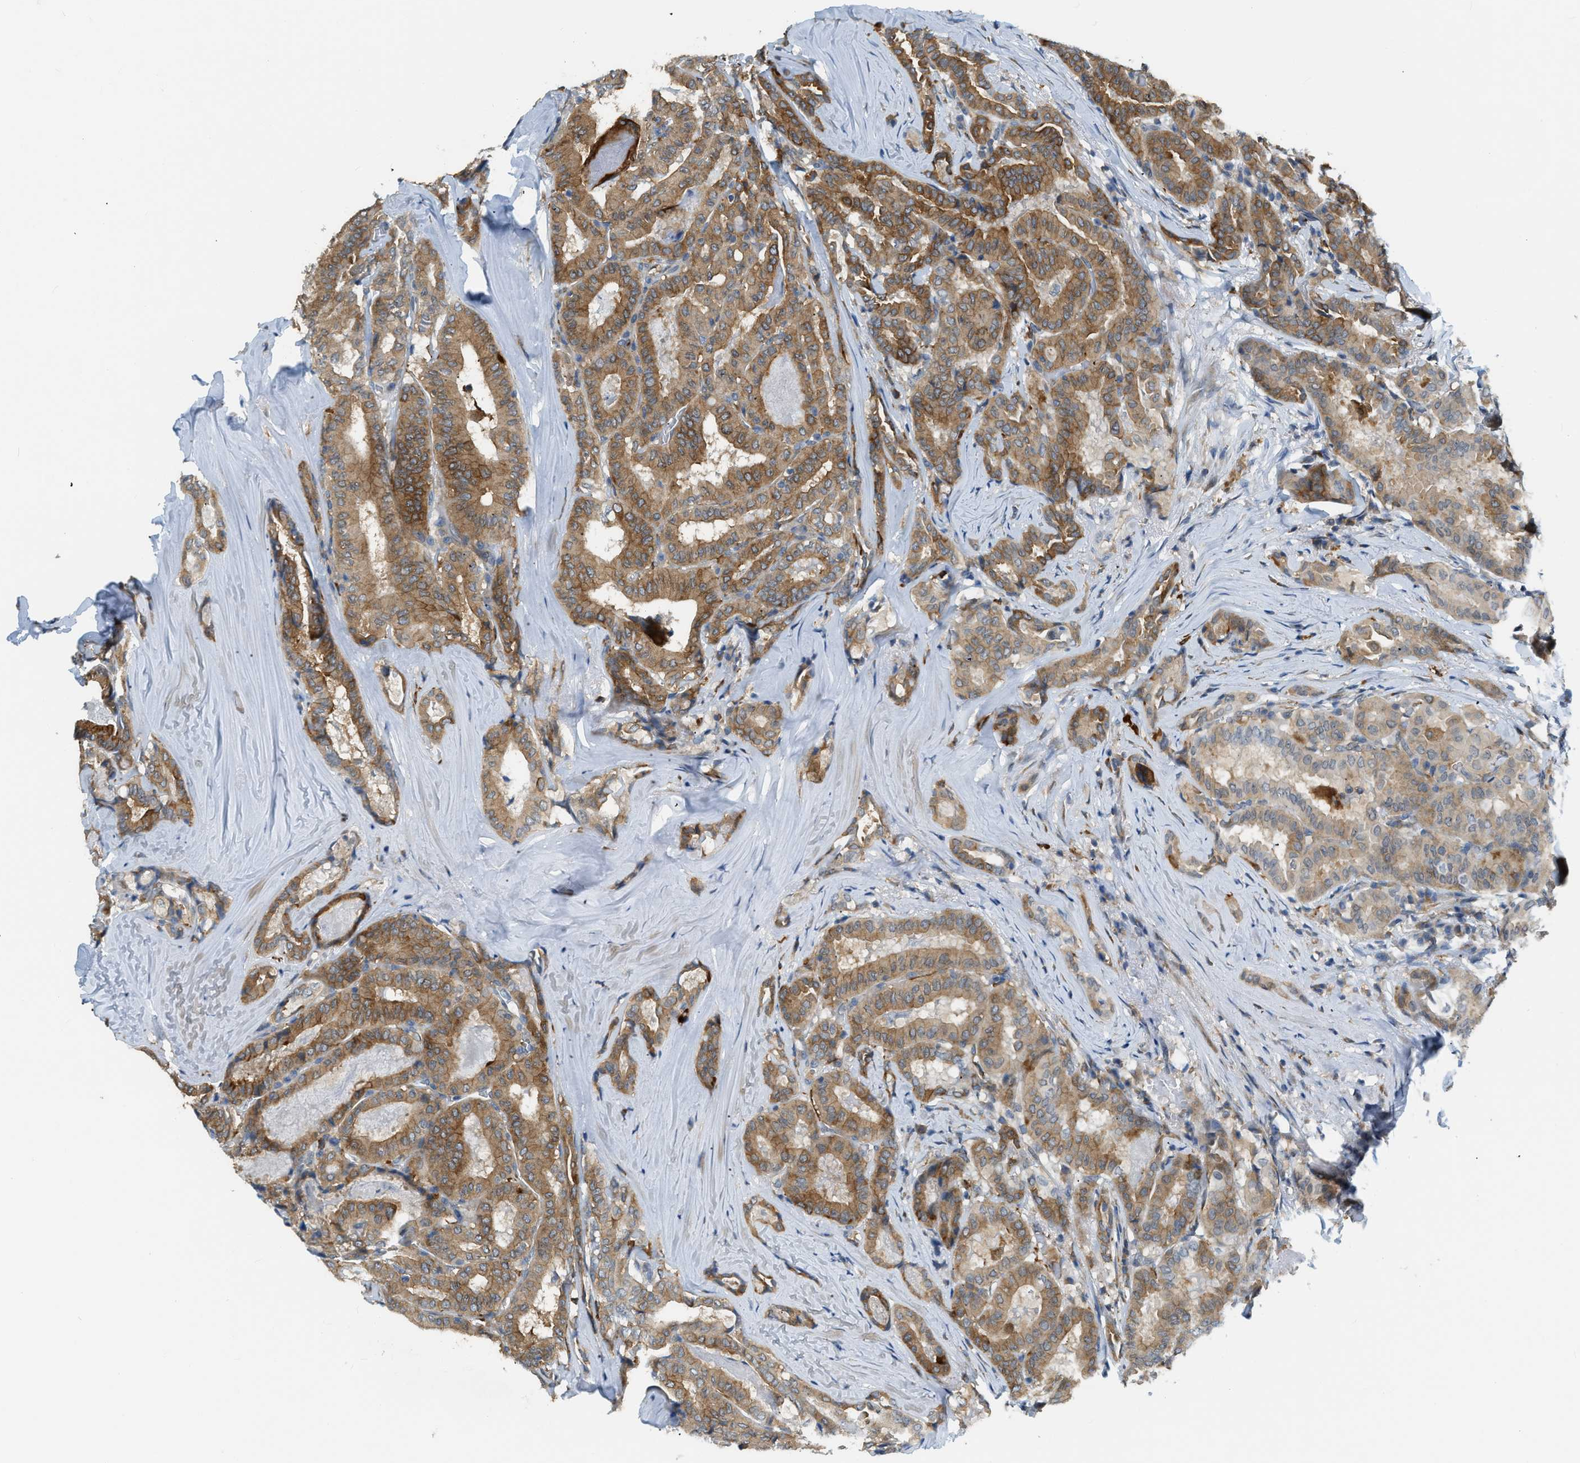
{"staining": {"intensity": "moderate", "quantity": ">75%", "location": "cytoplasmic/membranous"}, "tissue": "thyroid cancer", "cell_type": "Tumor cells", "image_type": "cancer", "snomed": [{"axis": "morphology", "description": "Papillary adenocarcinoma, NOS"}, {"axis": "topography", "description": "Thyroid gland"}], "caption": "Thyroid cancer was stained to show a protein in brown. There is medium levels of moderate cytoplasmic/membranous staining in approximately >75% of tumor cells.", "gene": "ZNF408", "patient": {"sex": "female", "age": 42}}